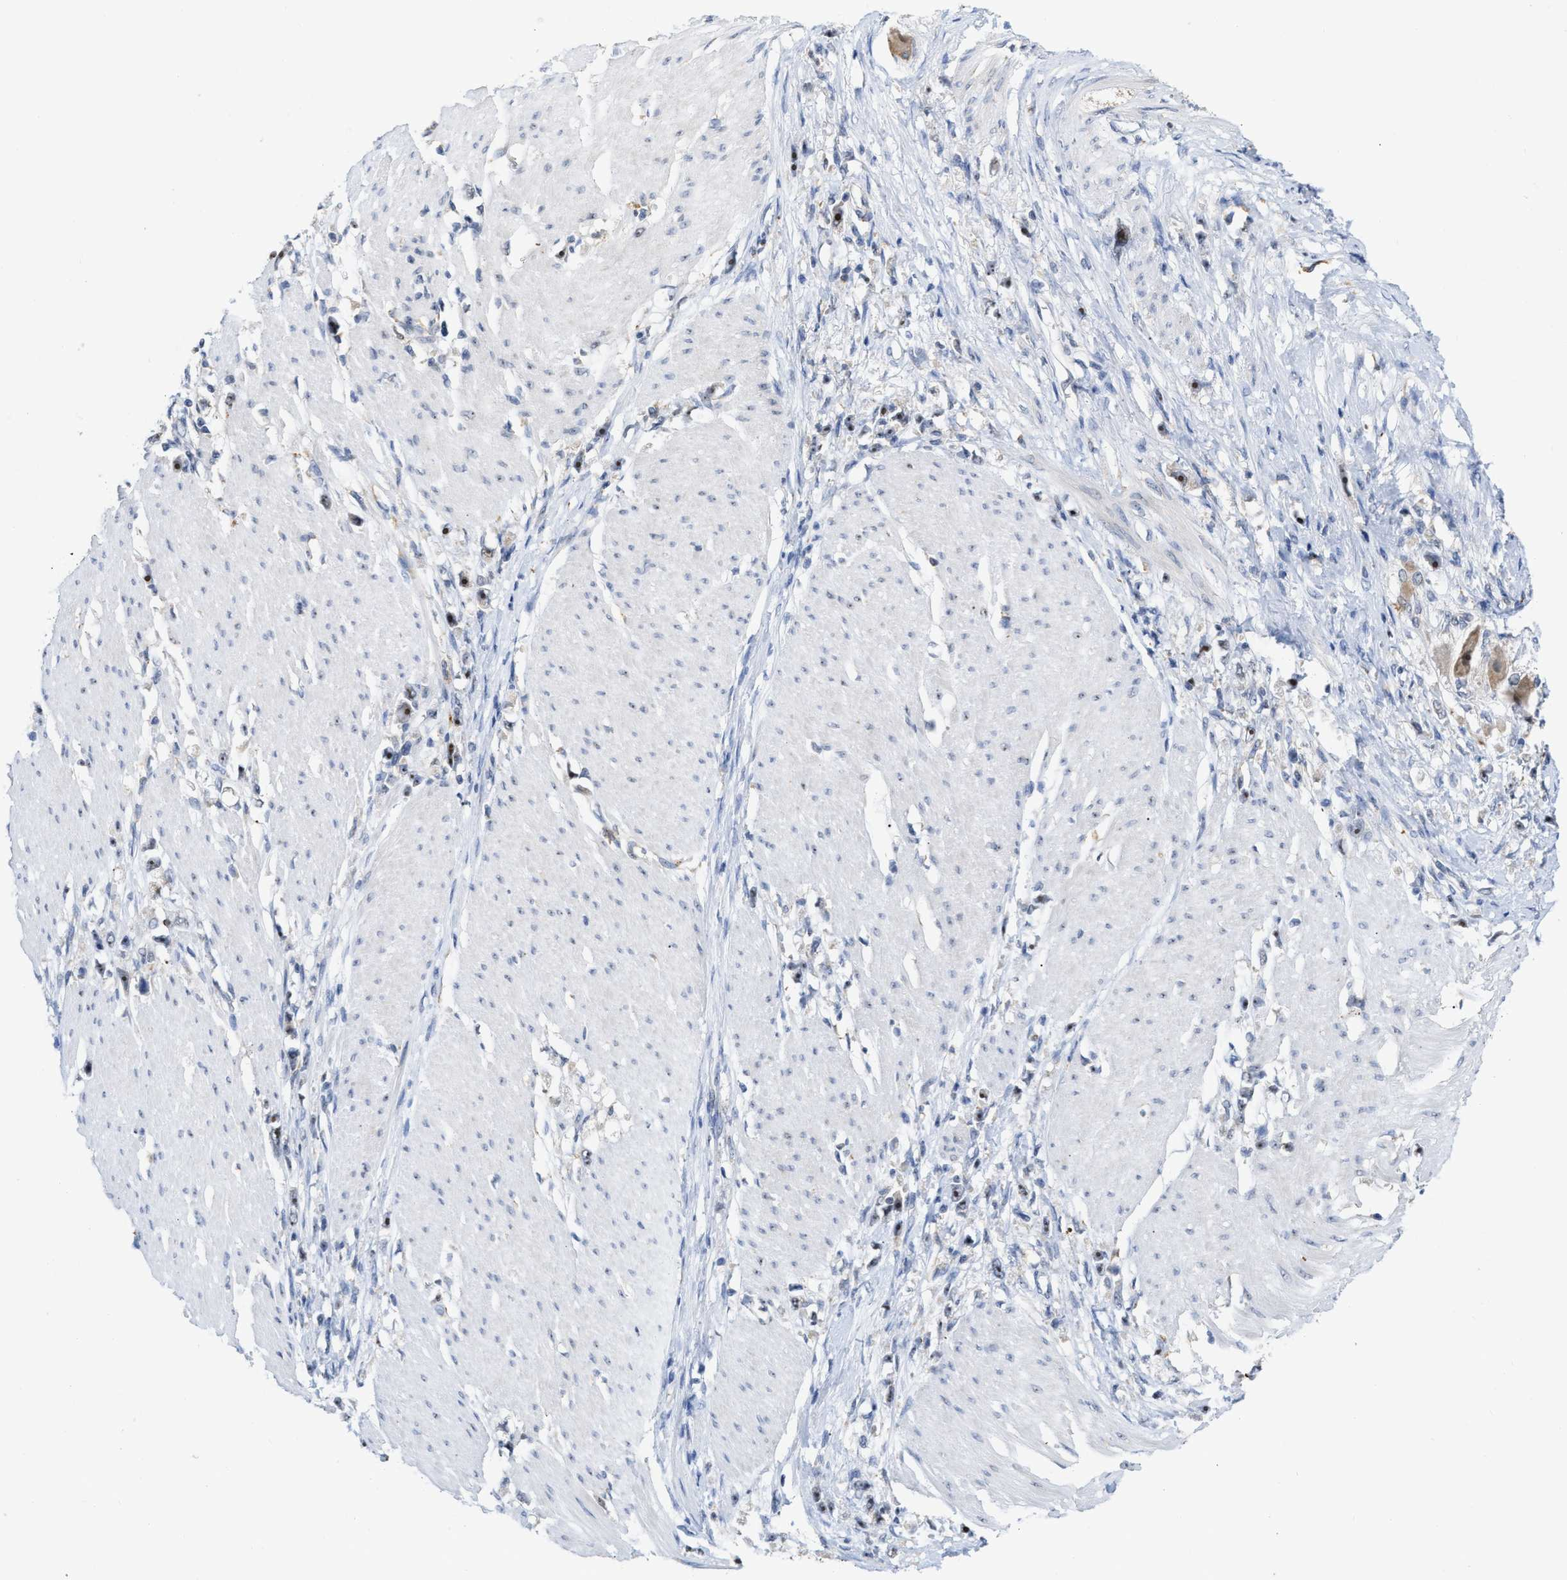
{"staining": {"intensity": "strong", "quantity": ">75%", "location": "nuclear"}, "tissue": "stomach cancer", "cell_type": "Tumor cells", "image_type": "cancer", "snomed": [{"axis": "morphology", "description": "Adenocarcinoma, NOS"}, {"axis": "topography", "description": "Stomach"}], "caption": "A brown stain highlights strong nuclear positivity of a protein in stomach cancer tumor cells. (DAB IHC with brightfield microscopy, high magnification).", "gene": "ELAC2", "patient": {"sex": "female", "age": 59}}